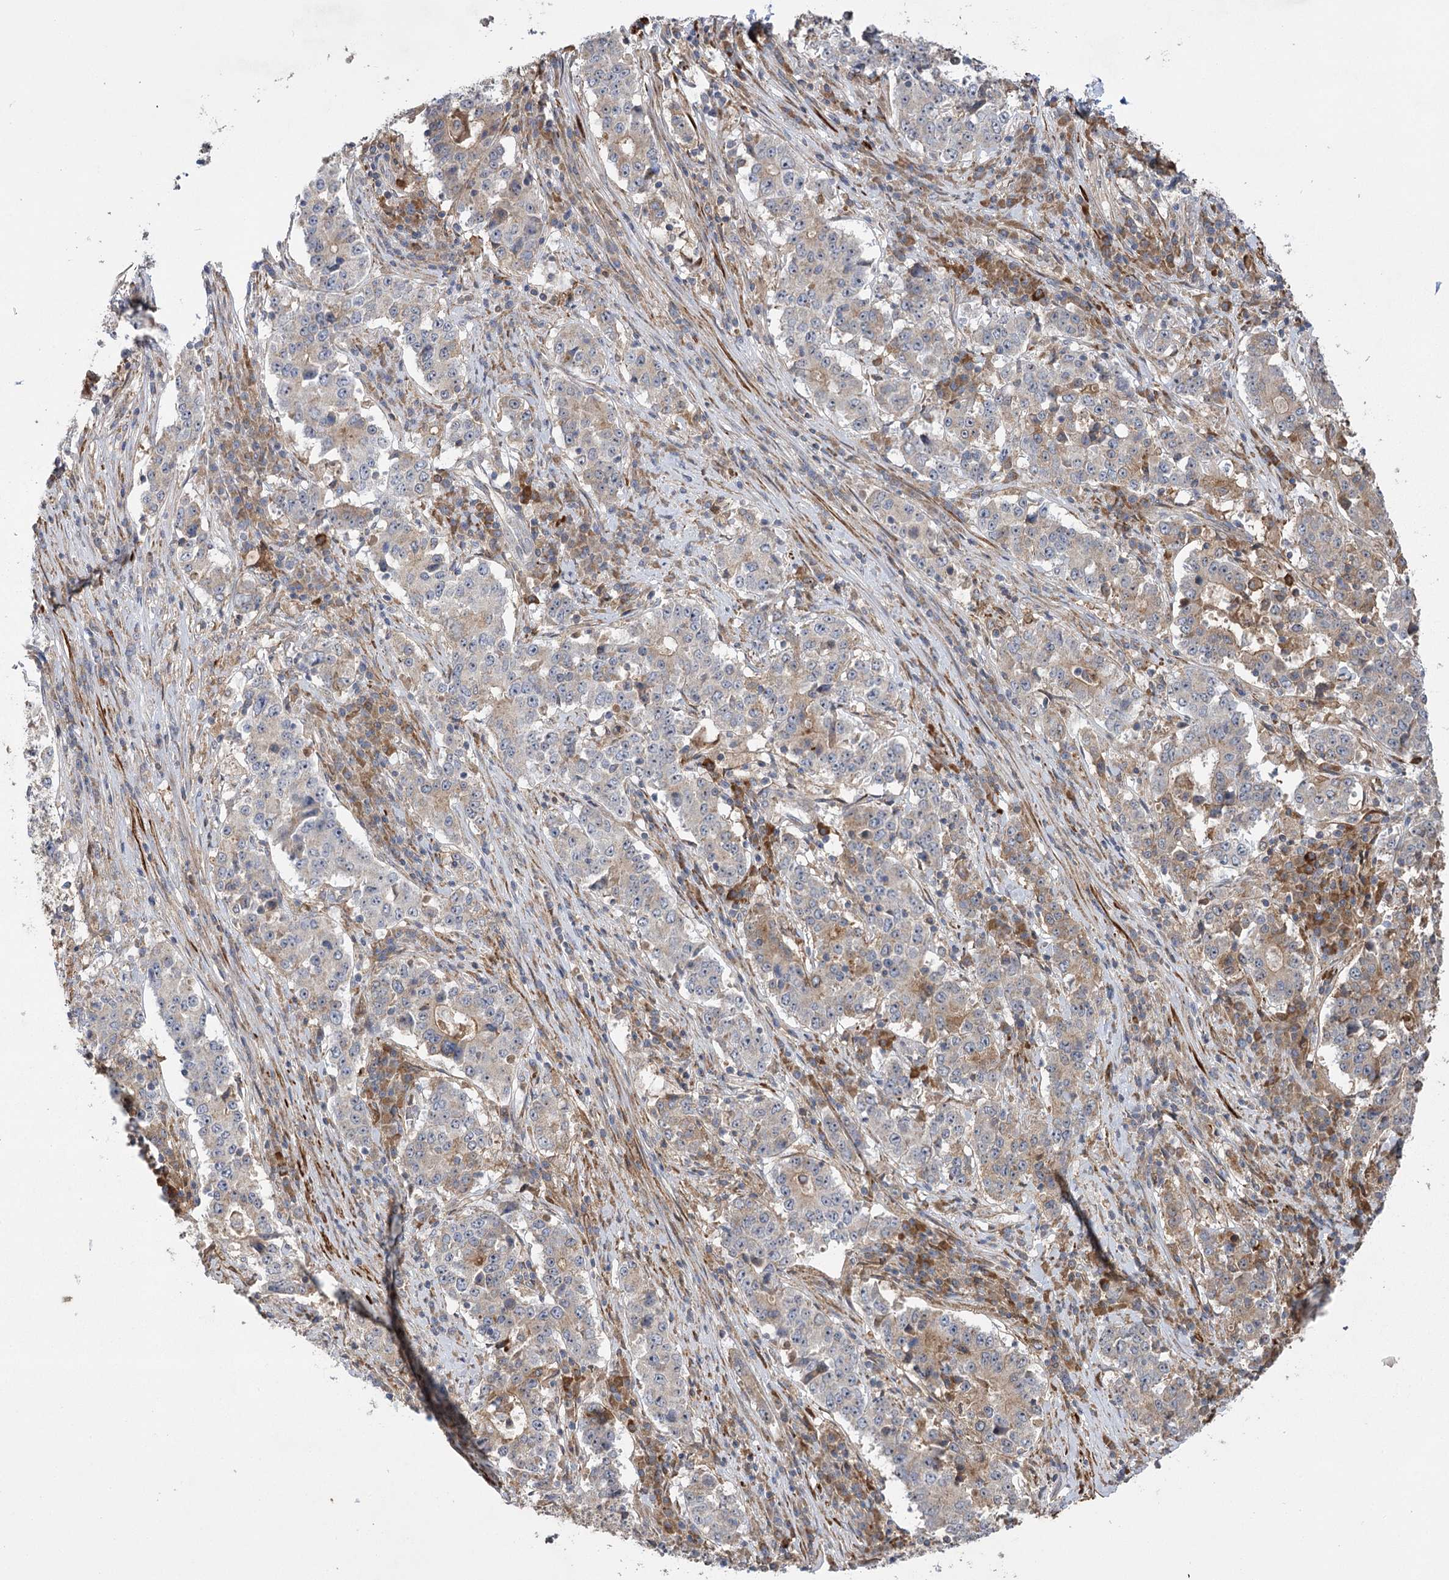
{"staining": {"intensity": "weak", "quantity": "25%-75%", "location": "cytoplasmic/membranous"}, "tissue": "stomach cancer", "cell_type": "Tumor cells", "image_type": "cancer", "snomed": [{"axis": "morphology", "description": "Adenocarcinoma, NOS"}, {"axis": "topography", "description": "Stomach"}], "caption": "Protein analysis of adenocarcinoma (stomach) tissue reveals weak cytoplasmic/membranous positivity in about 25%-75% of tumor cells. (Stains: DAB (3,3'-diaminobenzidine) in brown, nuclei in blue, Microscopy: brightfield microscopy at high magnification).", "gene": "KCNN2", "patient": {"sex": "male", "age": 59}}